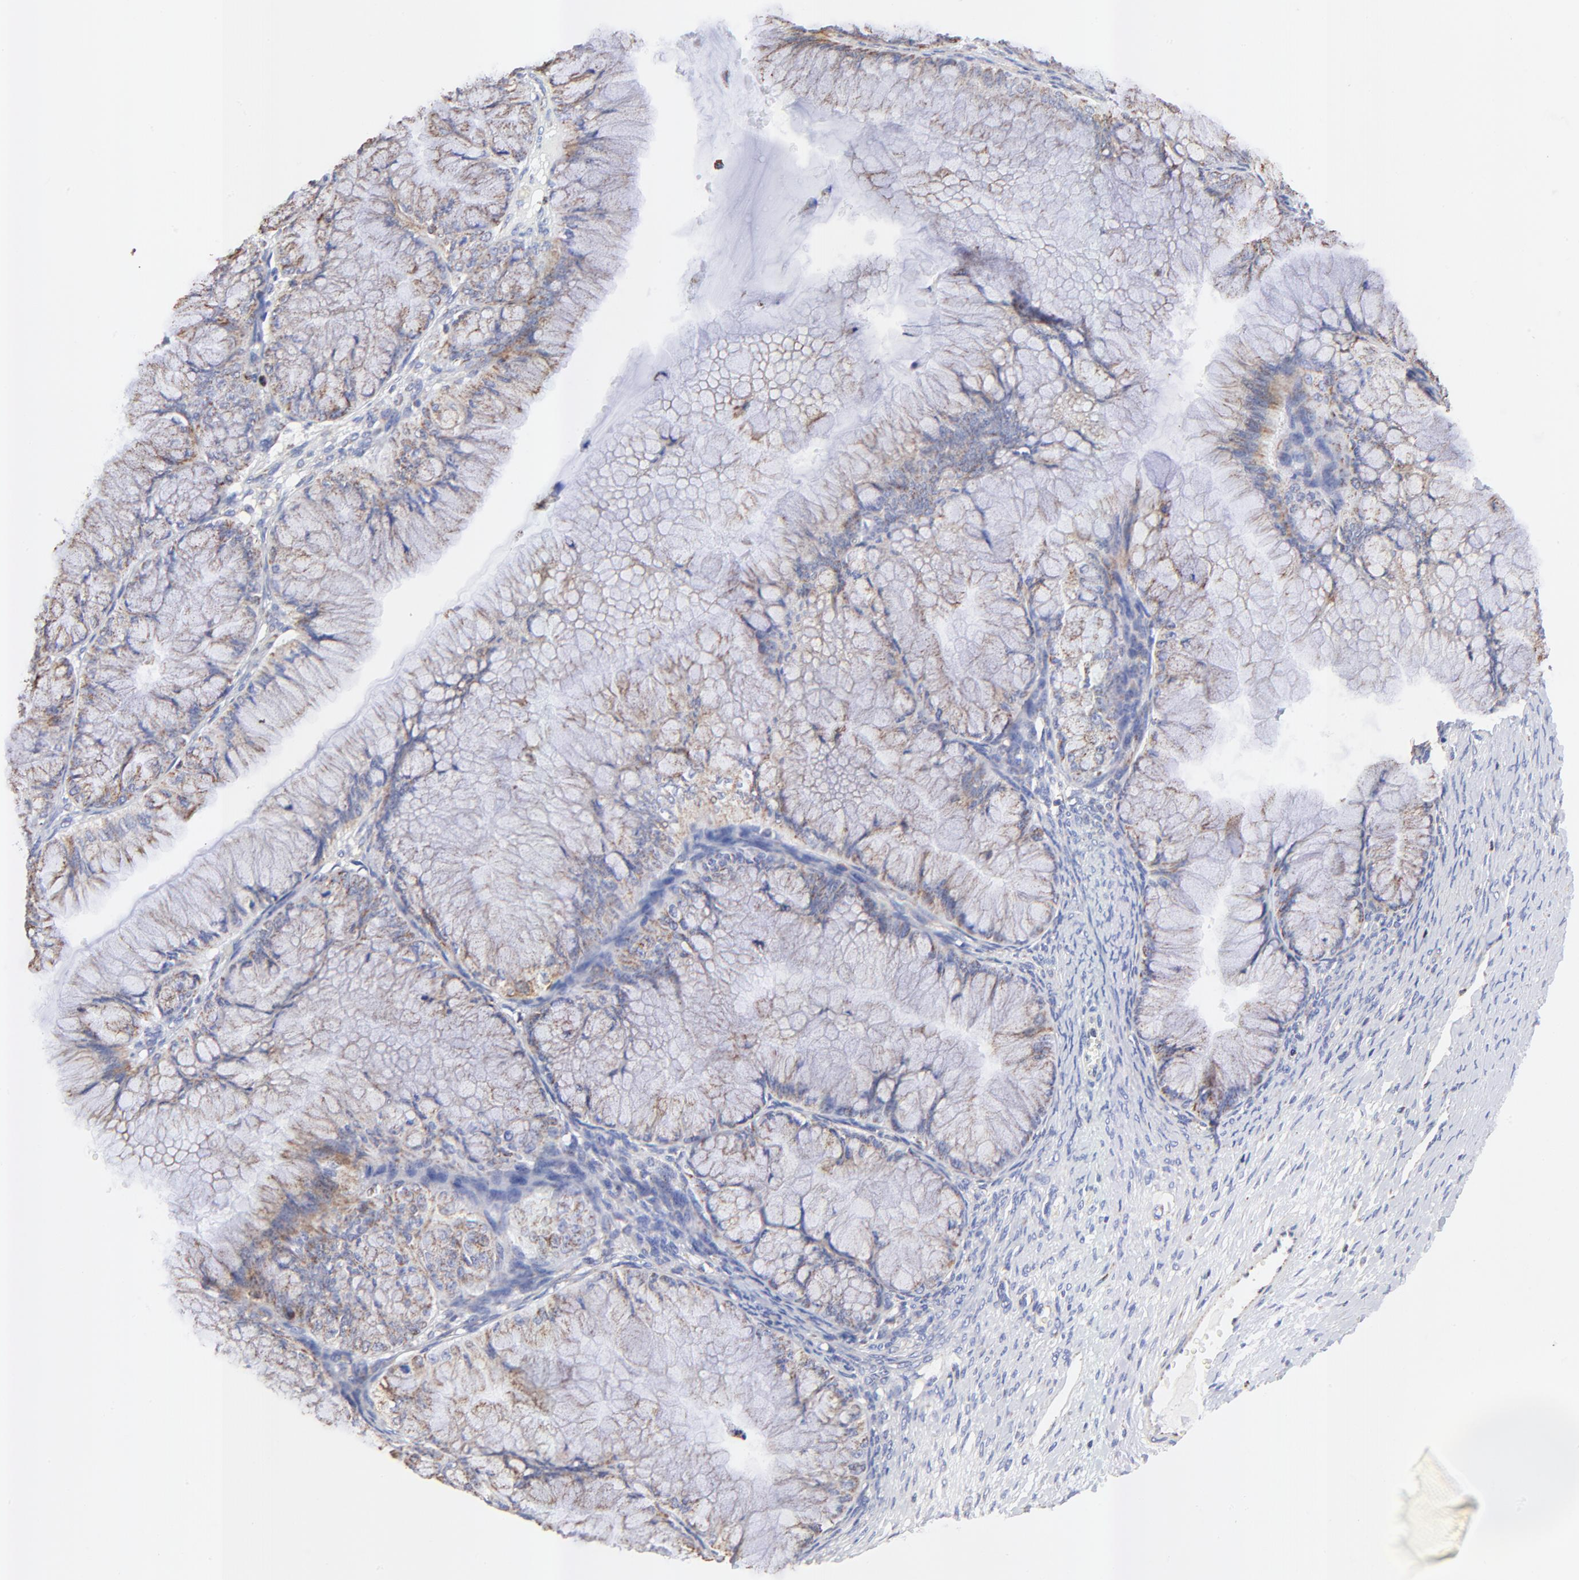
{"staining": {"intensity": "moderate", "quantity": ">75%", "location": "cytoplasmic/membranous"}, "tissue": "ovarian cancer", "cell_type": "Tumor cells", "image_type": "cancer", "snomed": [{"axis": "morphology", "description": "Cystadenocarcinoma, mucinous, NOS"}, {"axis": "topography", "description": "Ovary"}], "caption": "A histopathology image of human mucinous cystadenocarcinoma (ovarian) stained for a protein reveals moderate cytoplasmic/membranous brown staining in tumor cells.", "gene": "COX4I1", "patient": {"sex": "female", "age": 63}}